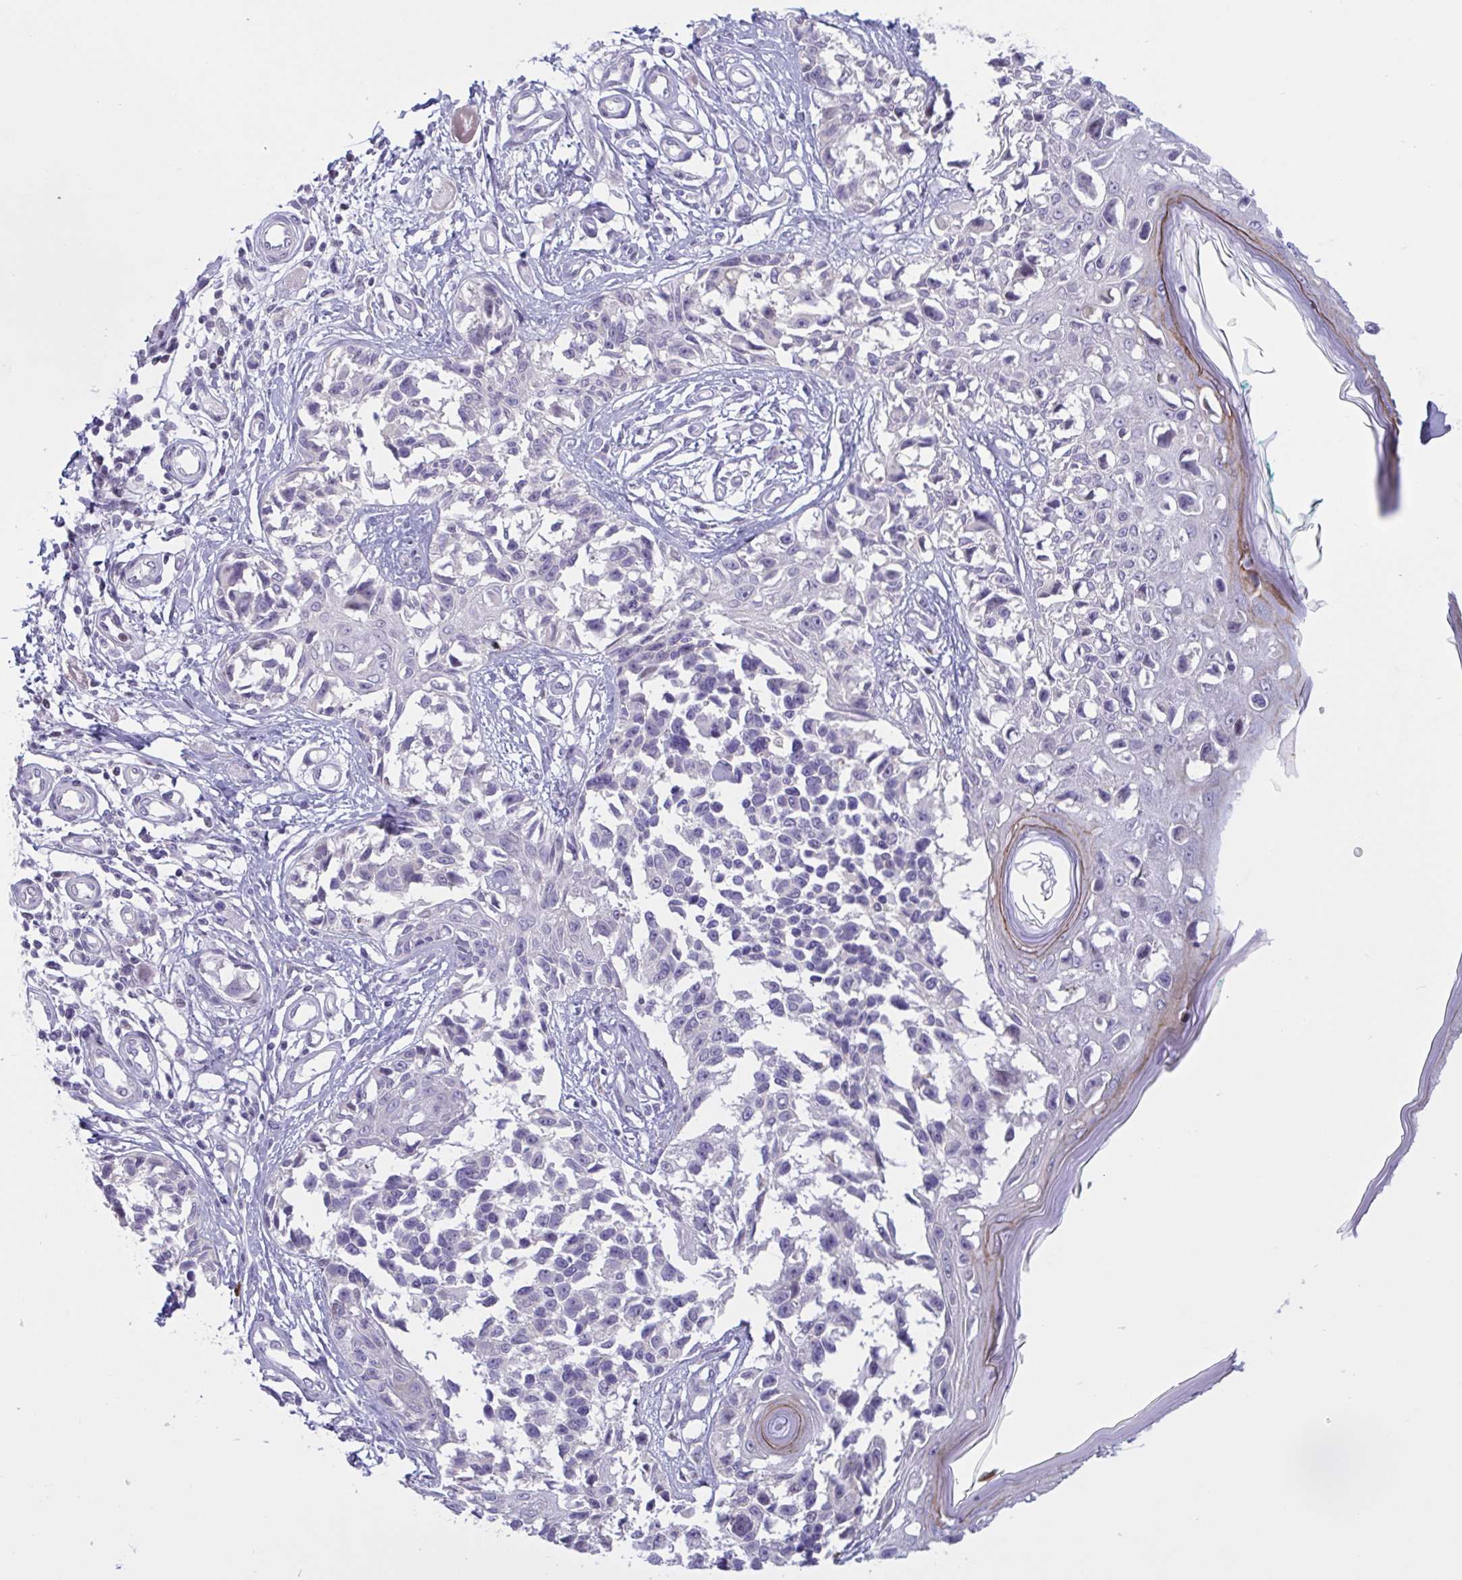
{"staining": {"intensity": "negative", "quantity": "none", "location": "none"}, "tissue": "melanoma", "cell_type": "Tumor cells", "image_type": "cancer", "snomed": [{"axis": "morphology", "description": "Malignant melanoma, NOS"}, {"axis": "topography", "description": "Skin"}], "caption": "A high-resolution micrograph shows immunohistochemistry staining of malignant melanoma, which demonstrates no significant expression in tumor cells.", "gene": "VWC2", "patient": {"sex": "male", "age": 73}}